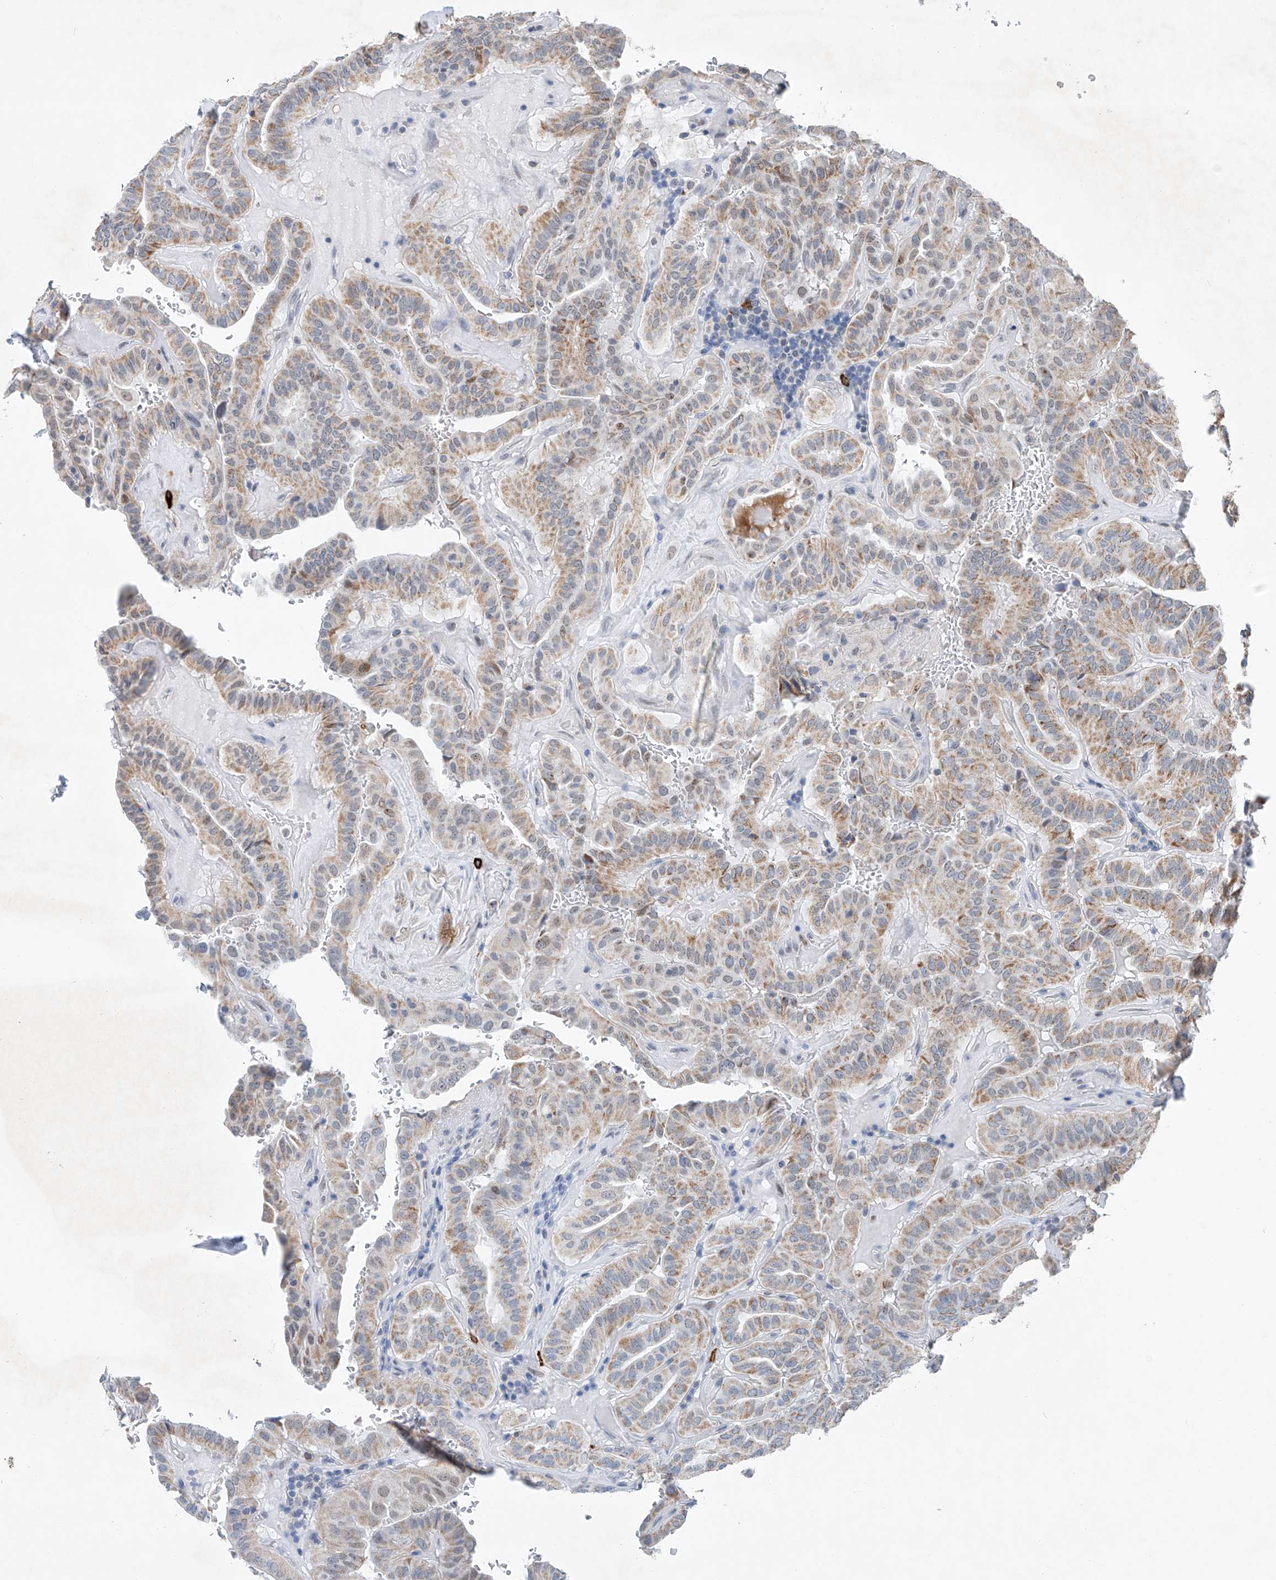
{"staining": {"intensity": "moderate", "quantity": "25%-75%", "location": "cytoplasmic/membranous"}, "tissue": "thyroid cancer", "cell_type": "Tumor cells", "image_type": "cancer", "snomed": [{"axis": "morphology", "description": "Papillary adenocarcinoma, NOS"}, {"axis": "topography", "description": "Thyroid gland"}], "caption": "IHC staining of thyroid cancer (papillary adenocarcinoma), which reveals medium levels of moderate cytoplasmic/membranous positivity in about 25%-75% of tumor cells indicating moderate cytoplasmic/membranous protein expression. The staining was performed using DAB (brown) for protein detection and nuclei were counterstained in hematoxylin (blue).", "gene": "KLF15", "patient": {"sex": "male", "age": 77}}